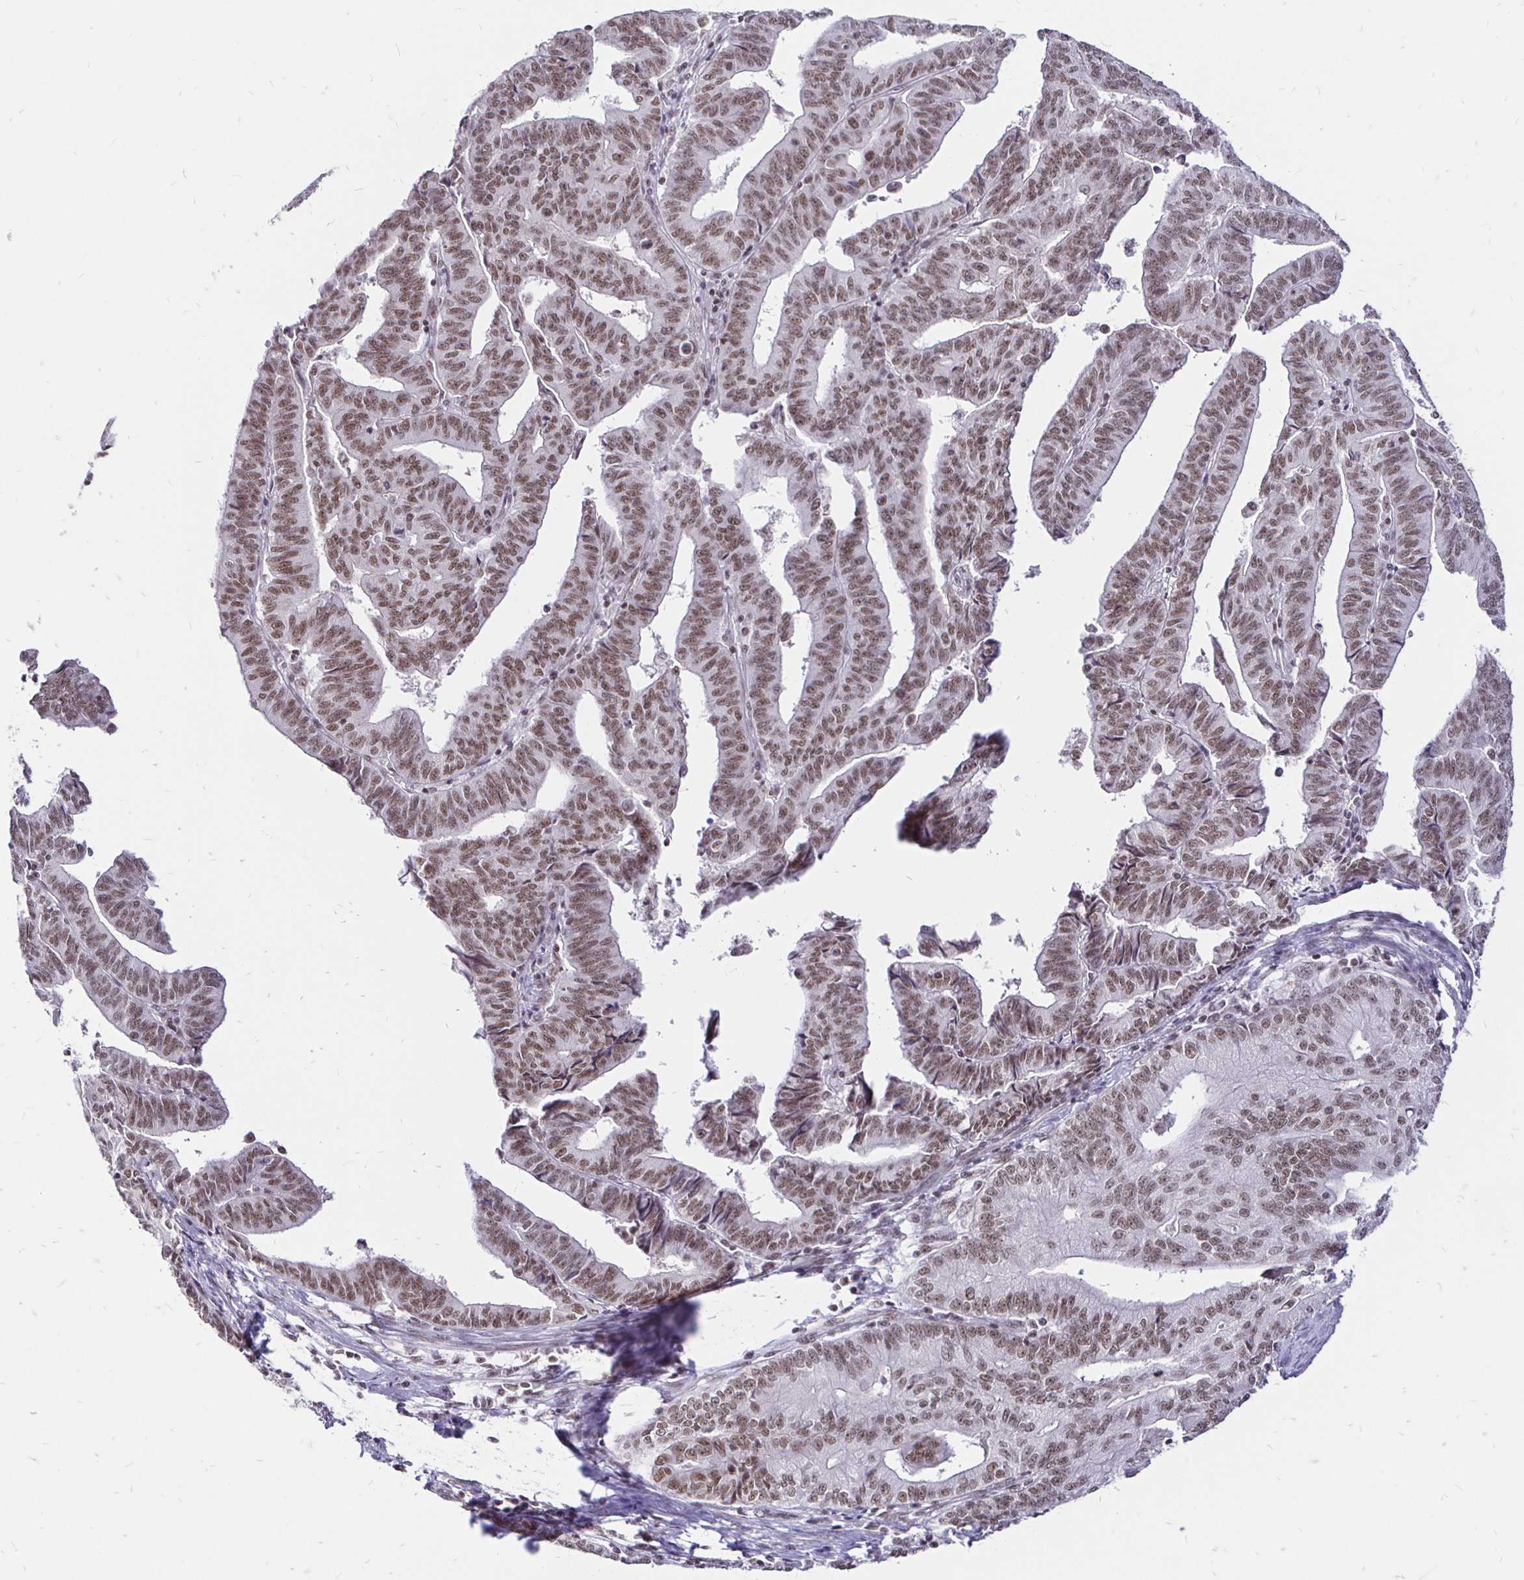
{"staining": {"intensity": "moderate", "quantity": ">75%", "location": "nuclear"}, "tissue": "endometrial cancer", "cell_type": "Tumor cells", "image_type": "cancer", "snomed": [{"axis": "morphology", "description": "Adenocarcinoma, NOS"}, {"axis": "topography", "description": "Endometrium"}], "caption": "This is a histology image of IHC staining of endometrial cancer (adenocarcinoma), which shows moderate positivity in the nuclear of tumor cells.", "gene": "SIN3A", "patient": {"sex": "female", "age": 65}}